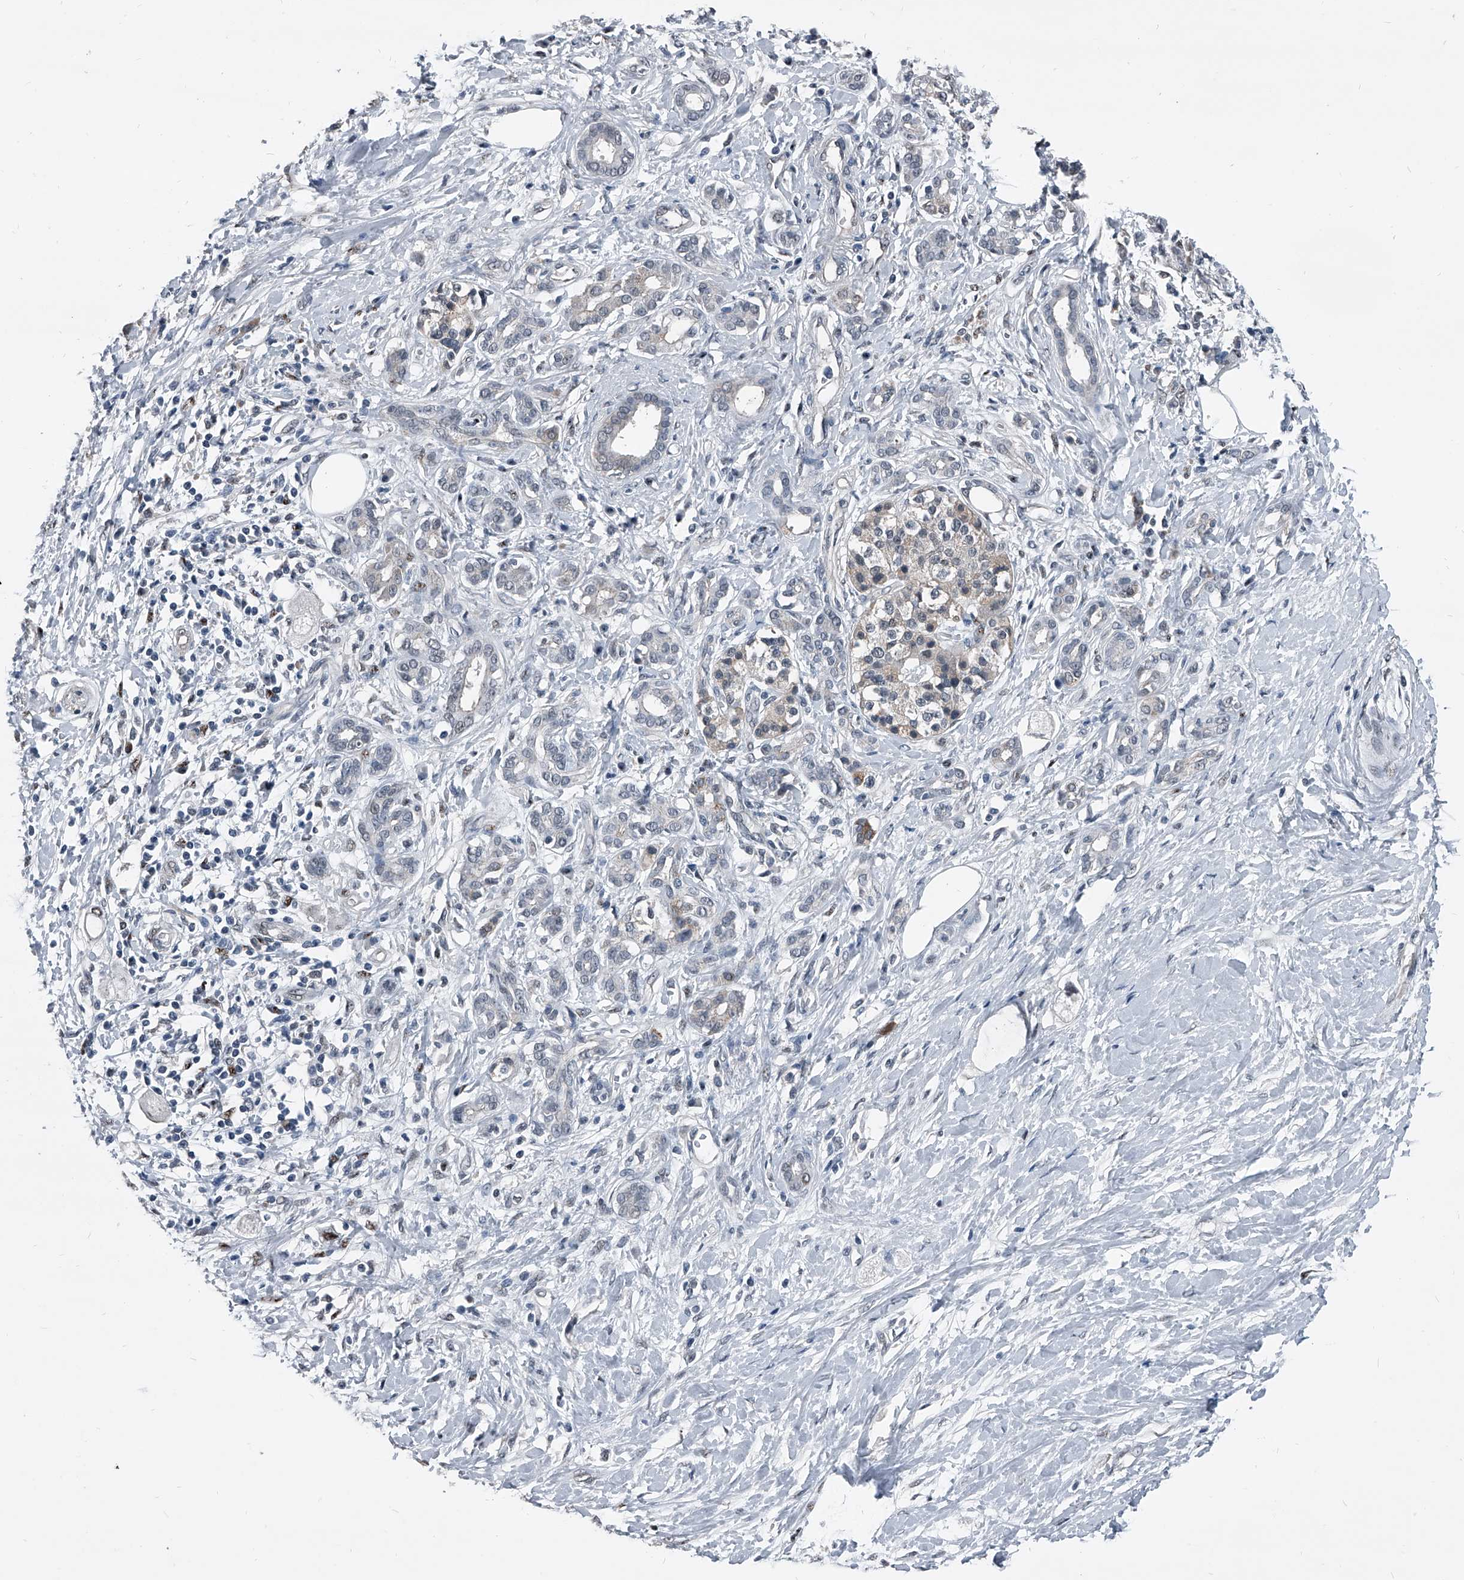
{"staining": {"intensity": "negative", "quantity": "none", "location": "none"}, "tissue": "pancreatic cancer", "cell_type": "Tumor cells", "image_type": "cancer", "snomed": [{"axis": "morphology", "description": "Adenocarcinoma, NOS"}, {"axis": "topography", "description": "Pancreas"}], "caption": "A micrograph of human adenocarcinoma (pancreatic) is negative for staining in tumor cells.", "gene": "MEN1", "patient": {"sex": "female", "age": 56}}